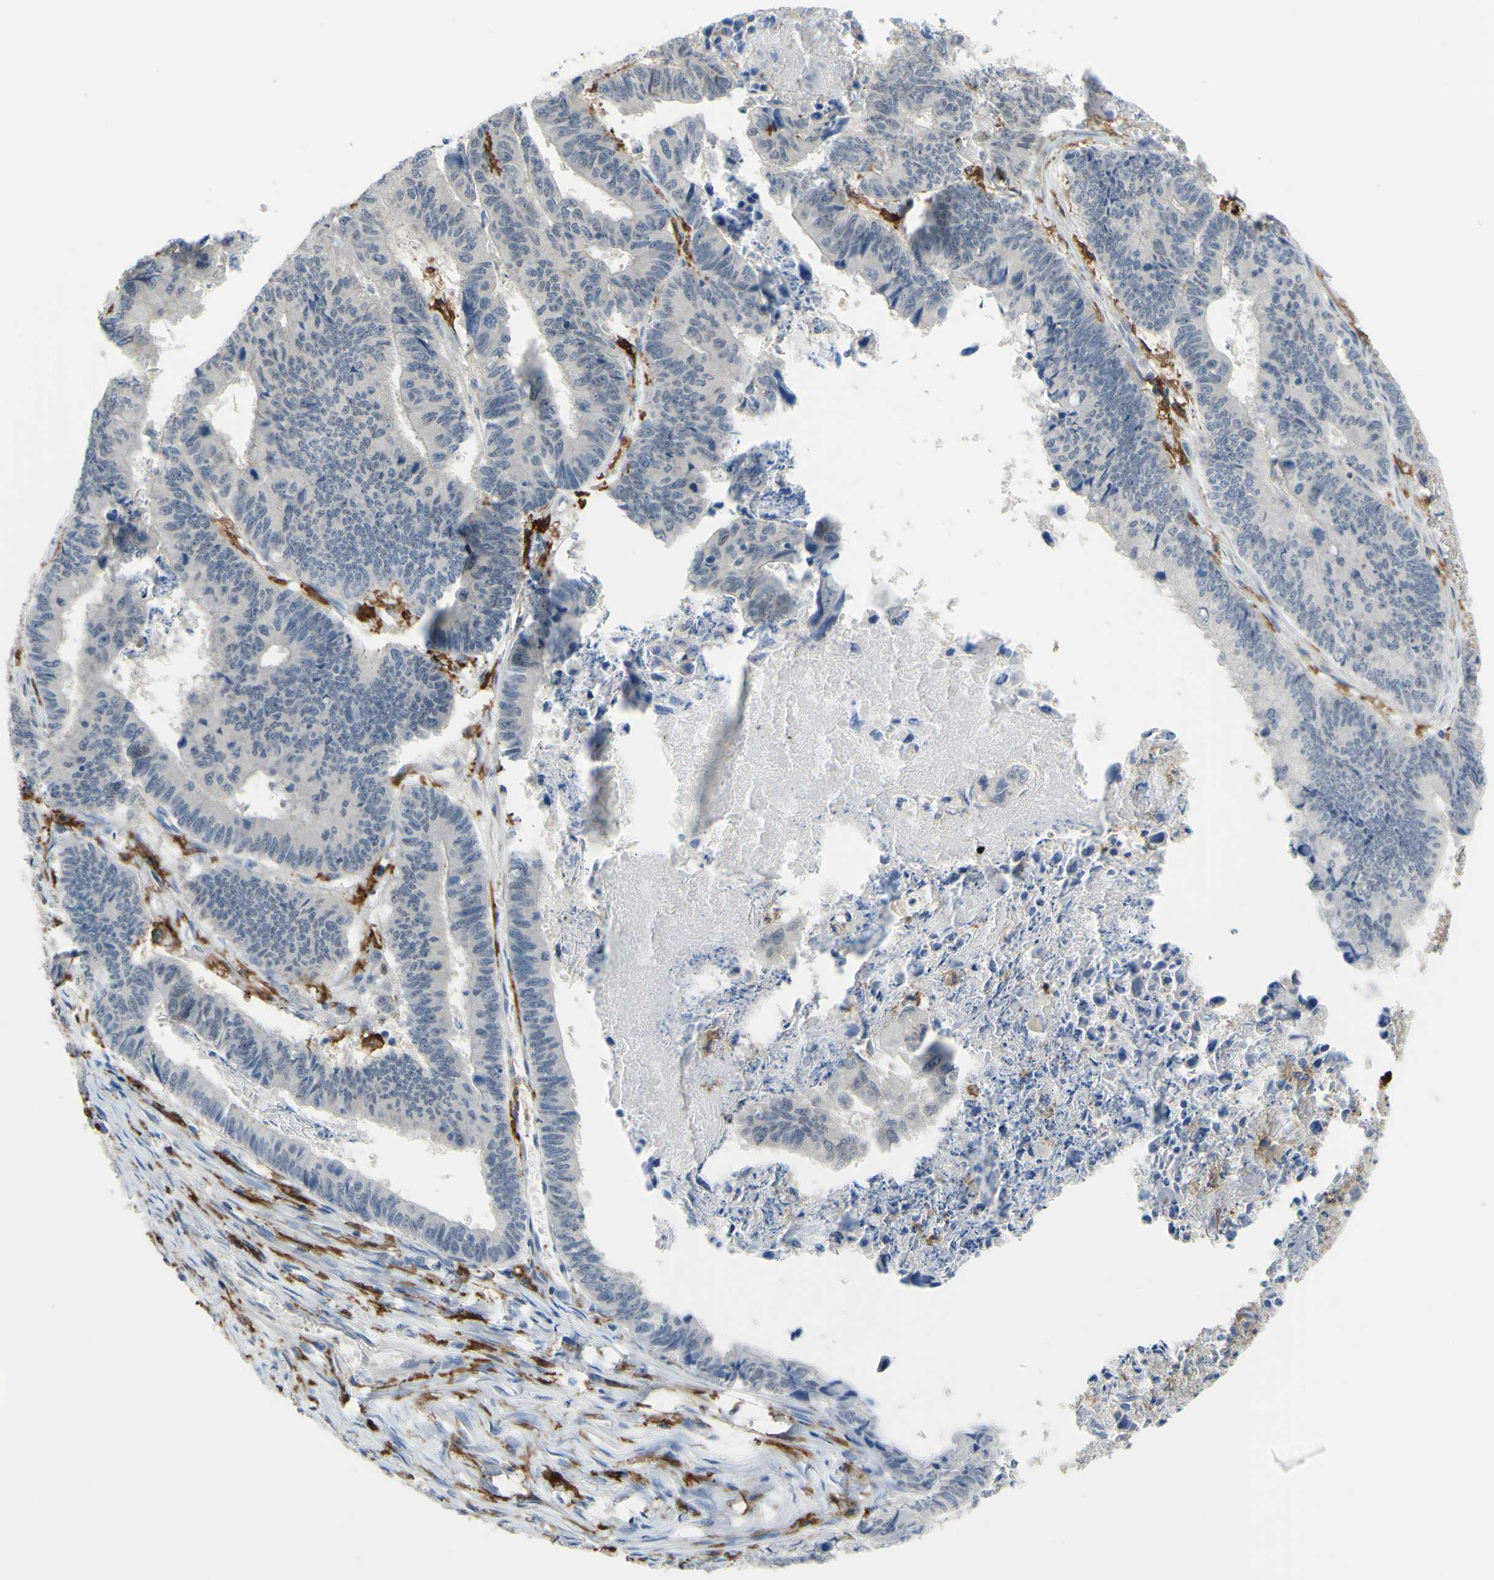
{"staining": {"intensity": "negative", "quantity": "none", "location": "none"}, "tissue": "stomach cancer", "cell_type": "Tumor cells", "image_type": "cancer", "snomed": [{"axis": "morphology", "description": "Adenocarcinoma, NOS"}, {"axis": "topography", "description": "Stomach, lower"}], "caption": "Protein analysis of stomach cancer displays no significant positivity in tumor cells.", "gene": "FCGR2A", "patient": {"sex": "male", "age": 77}}